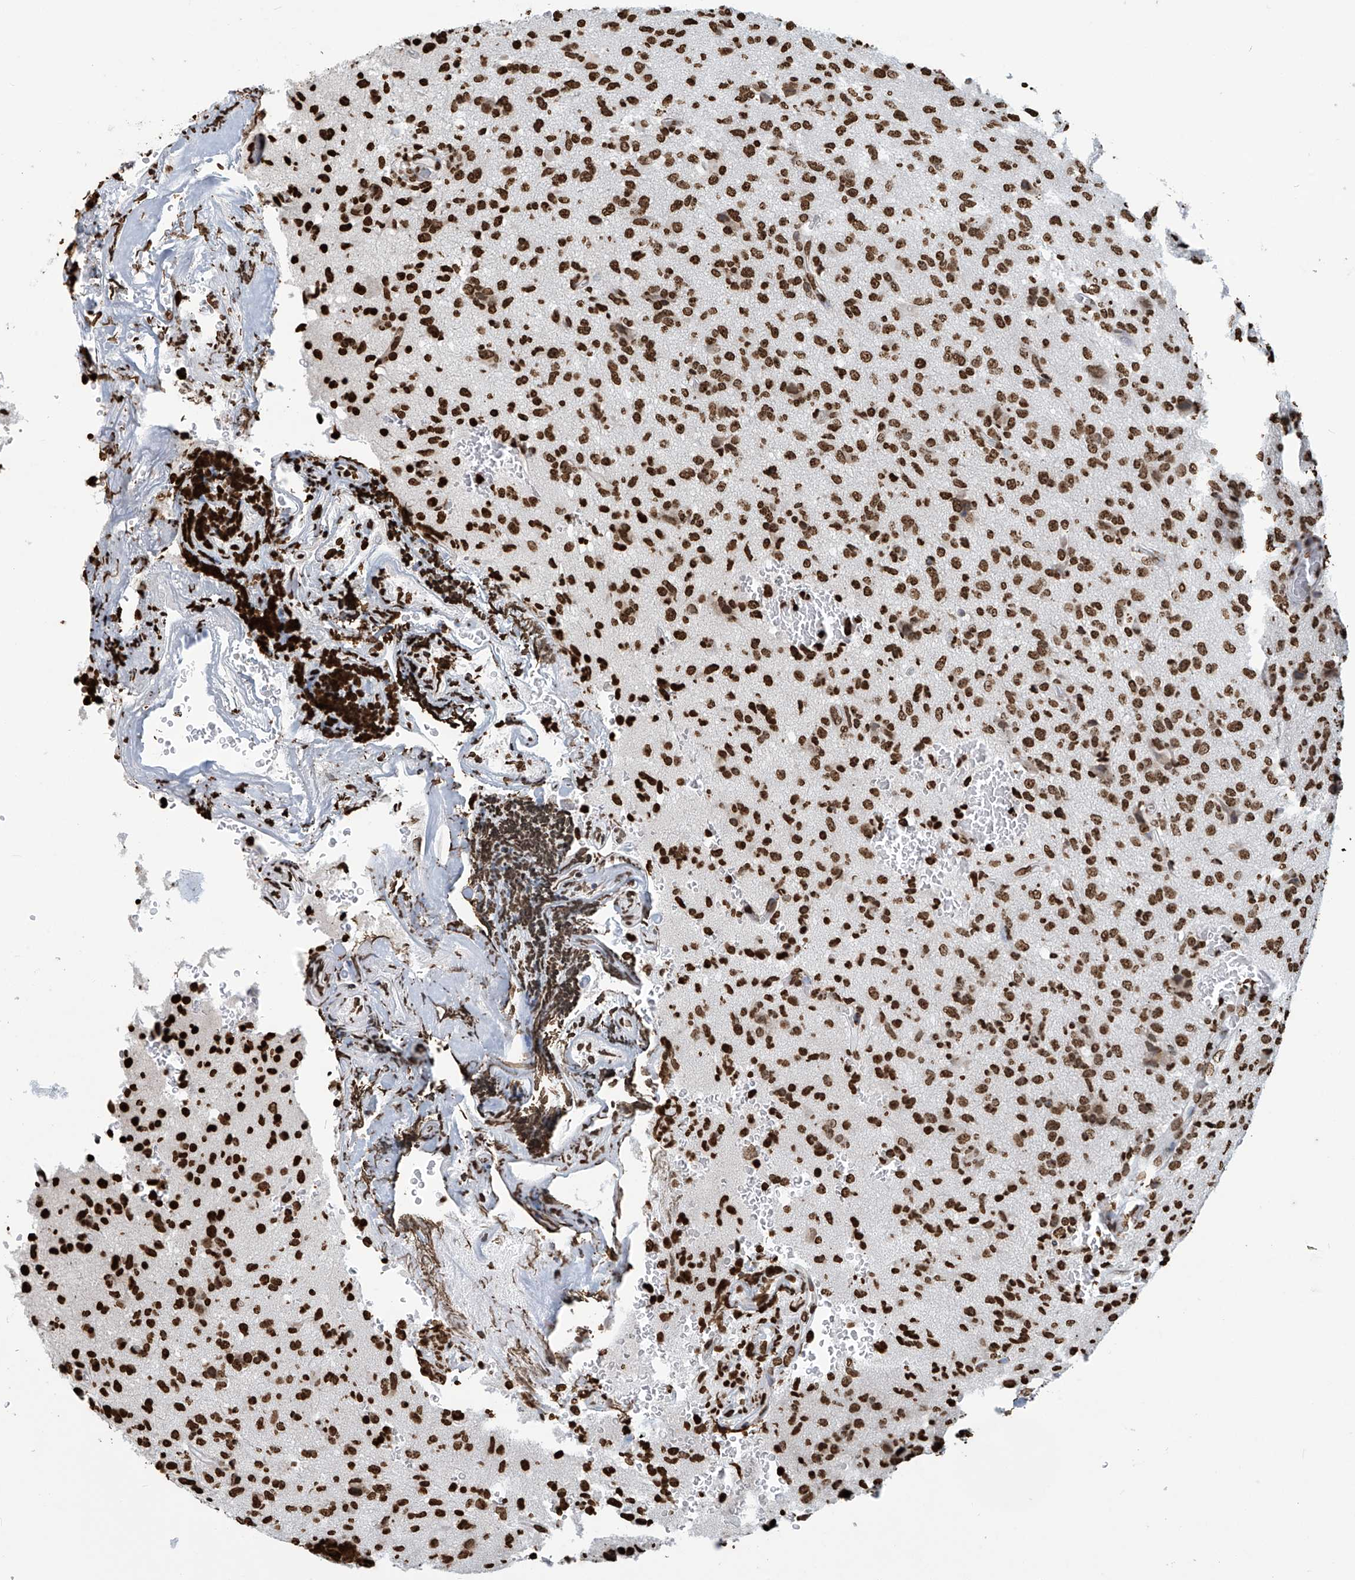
{"staining": {"intensity": "strong", "quantity": ">75%", "location": "nuclear"}, "tissue": "glioma", "cell_type": "Tumor cells", "image_type": "cancer", "snomed": [{"axis": "morphology", "description": "Glioma, malignant, High grade"}, {"axis": "topography", "description": "Brain"}], "caption": "A brown stain labels strong nuclear expression of a protein in human malignant glioma (high-grade) tumor cells.", "gene": "DPPA2", "patient": {"sex": "female", "age": 57}}